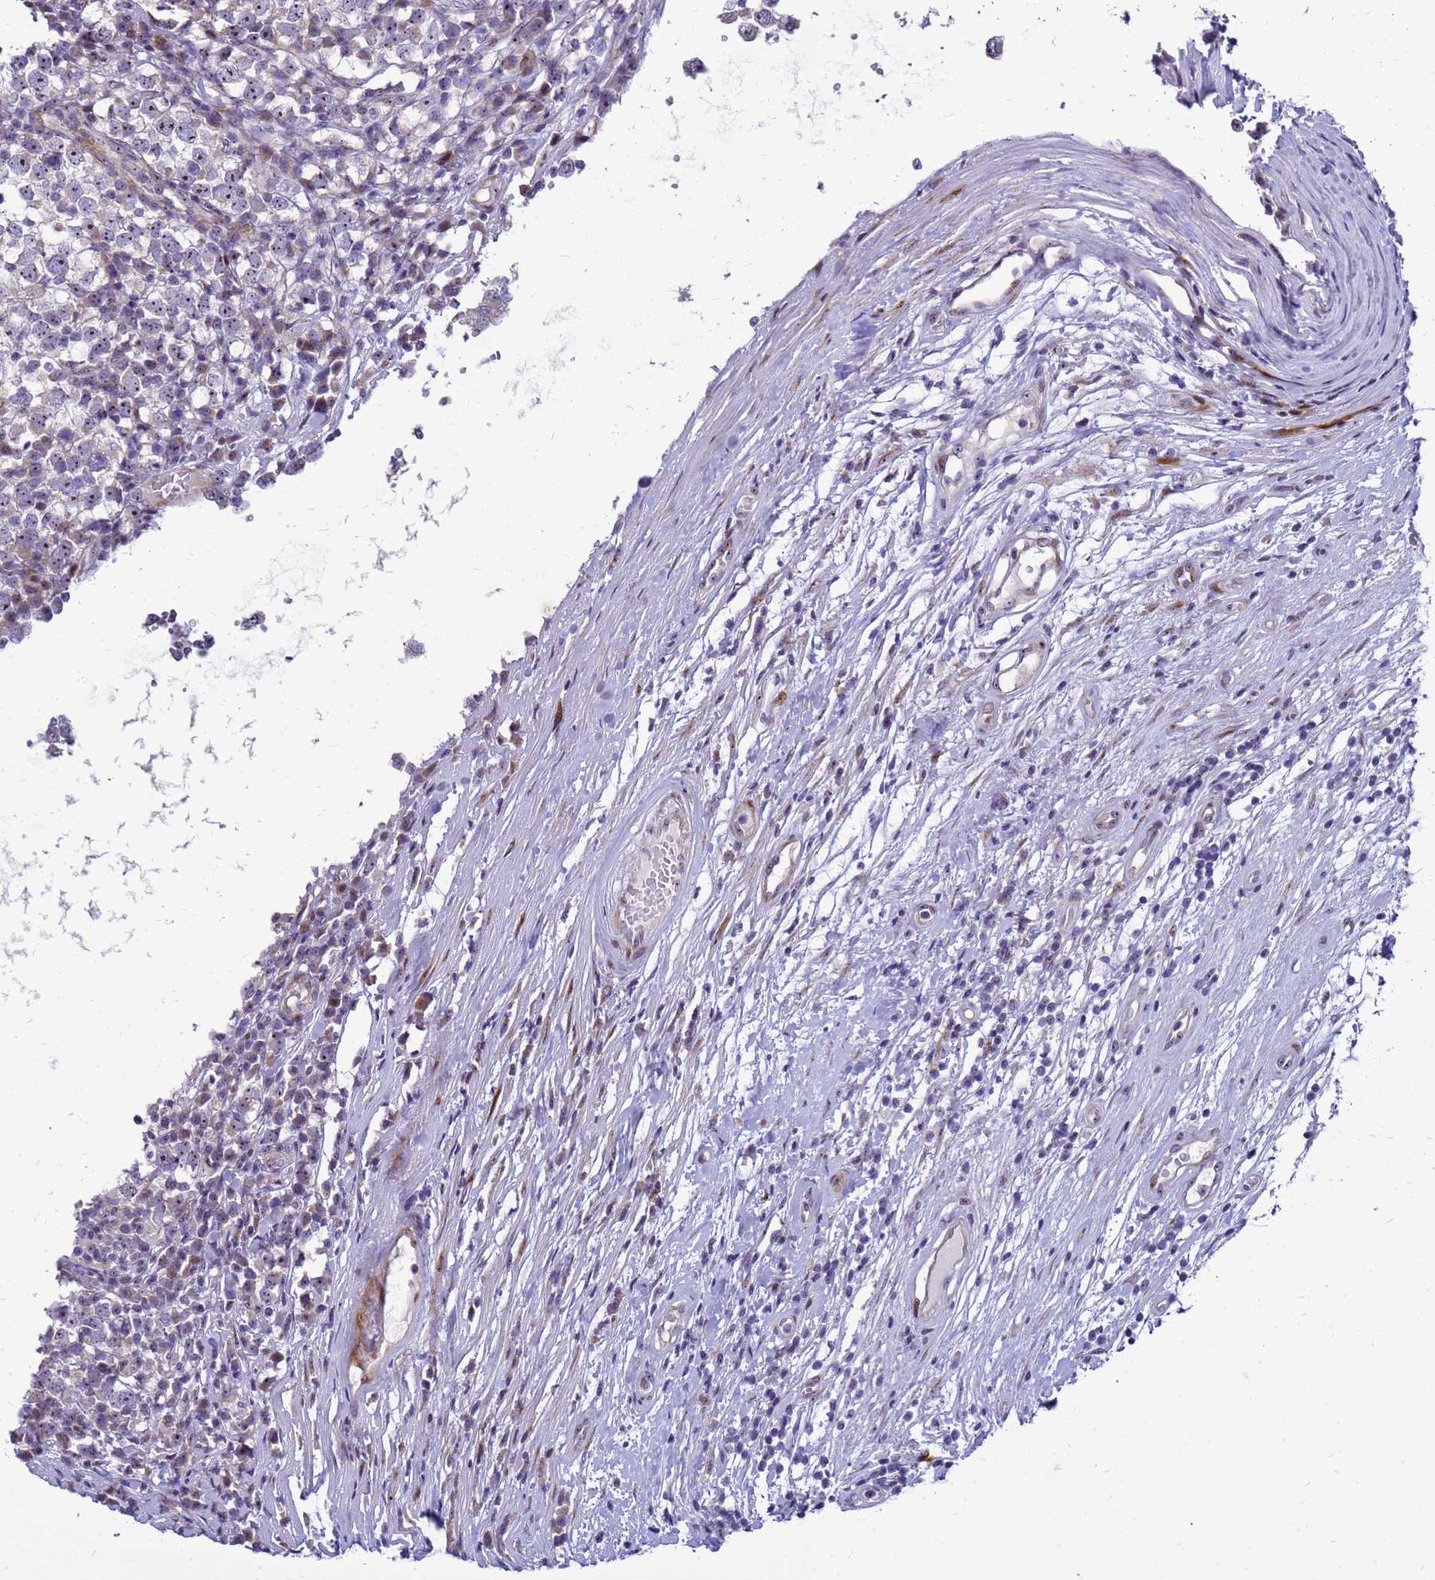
{"staining": {"intensity": "negative", "quantity": "none", "location": "none"}, "tissue": "testis cancer", "cell_type": "Tumor cells", "image_type": "cancer", "snomed": [{"axis": "morphology", "description": "Seminoma, NOS"}, {"axis": "topography", "description": "Testis"}], "caption": "Photomicrograph shows no significant protein positivity in tumor cells of testis cancer.", "gene": "RSPO1", "patient": {"sex": "male", "age": 65}}